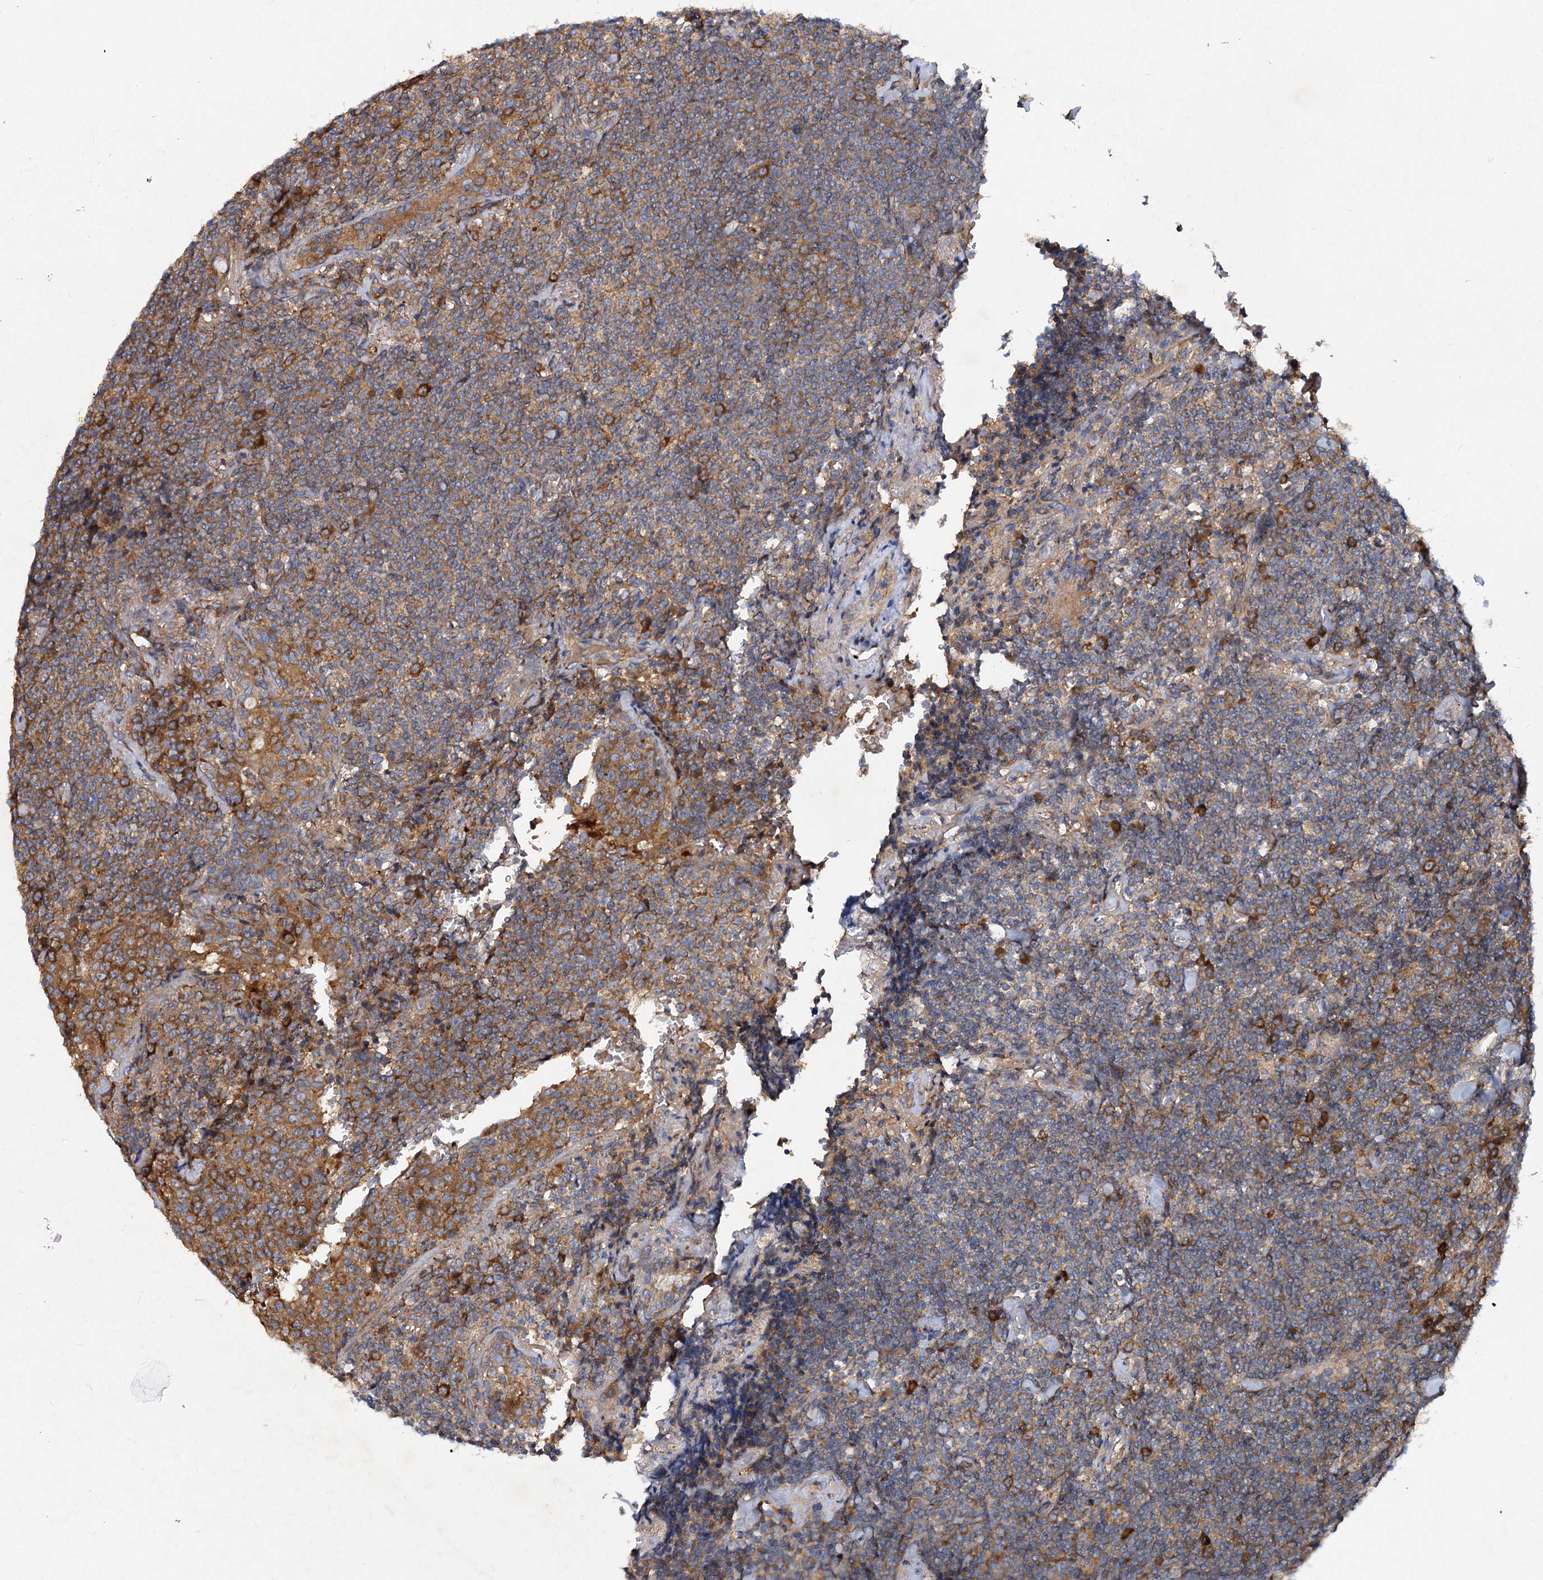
{"staining": {"intensity": "moderate", "quantity": "25%-75%", "location": "cytoplasmic/membranous"}, "tissue": "lymphoma", "cell_type": "Tumor cells", "image_type": "cancer", "snomed": [{"axis": "morphology", "description": "Malignant lymphoma, non-Hodgkin's type, Low grade"}, {"axis": "topography", "description": "Lung"}], "caption": "This micrograph demonstrates immunohistochemistry staining of human low-grade malignant lymphoma, non-Hodgkin's type, with medium moderate cytoplasmic/membranous staining in about 25%-75% of tumor cells.", "gene": "ALKBH7", "patient": {"sex": "female", "age": 71}}